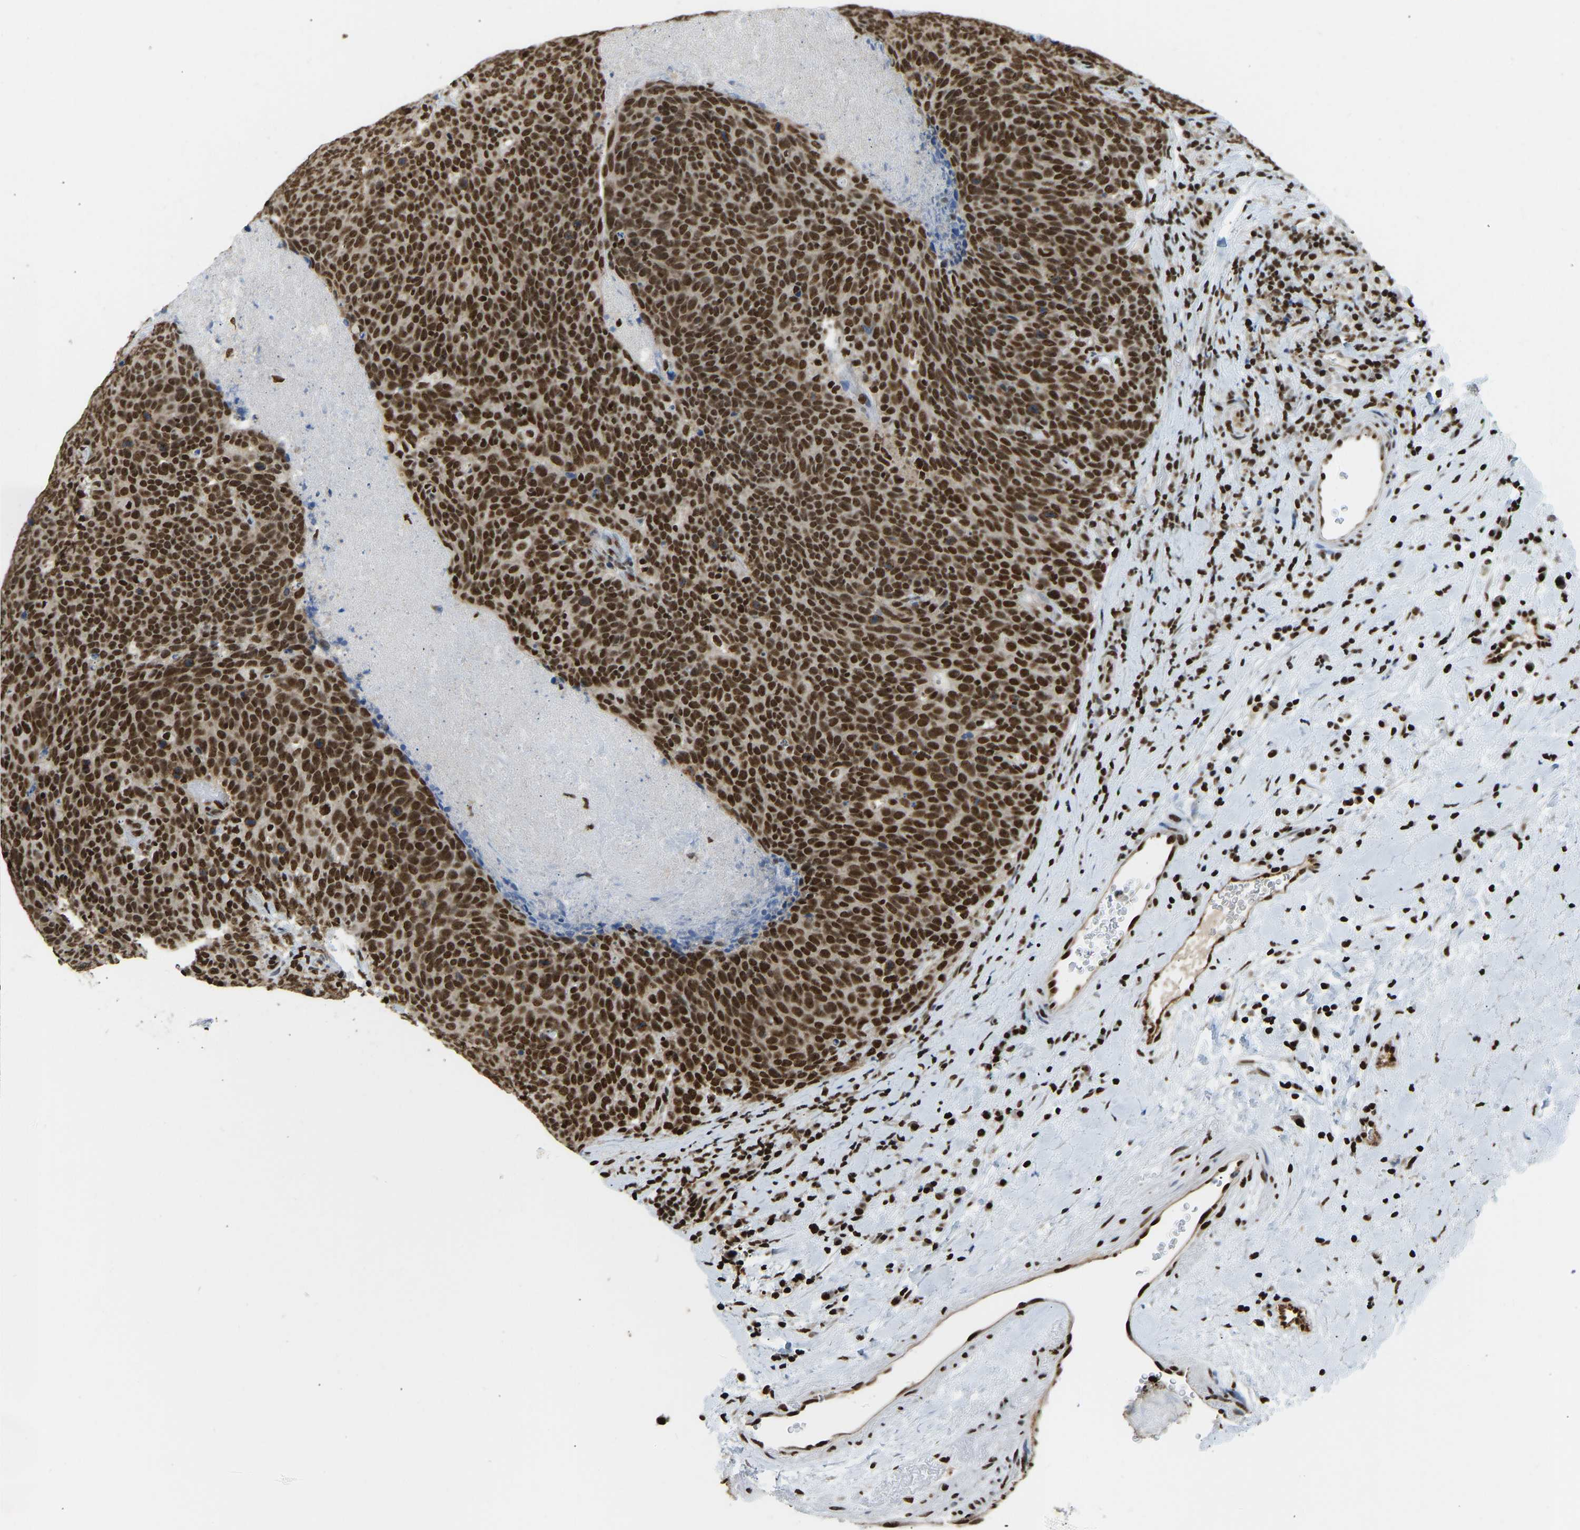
{"staining": {"intensity": "strong", "quantity": ">75%", "location": "nuclear"}, "tissue": "head and neck cancer", "cell_type": "Tumor cells", "image_type": "cancer", "snomed": [{"axis": "morphology", "description": "Squamous cell carcinoma, NOS"}, {"axis": "morphology", "description": "Squamous cell carcinoma, metastatic, NOS"}, {"axis": "topography", "description": "Lymph node"}, {"axis": "topography", "description": "Head-Neck"}], "caption": "IHC (DAB (3,3'-diaminobenzidine)) staining of human head and neck cancer shows strong nuclear protein staining in about >75% of tumor cells.", "gene": "ZSCAN20", "patient": {"sex": "male", "age": 62}}